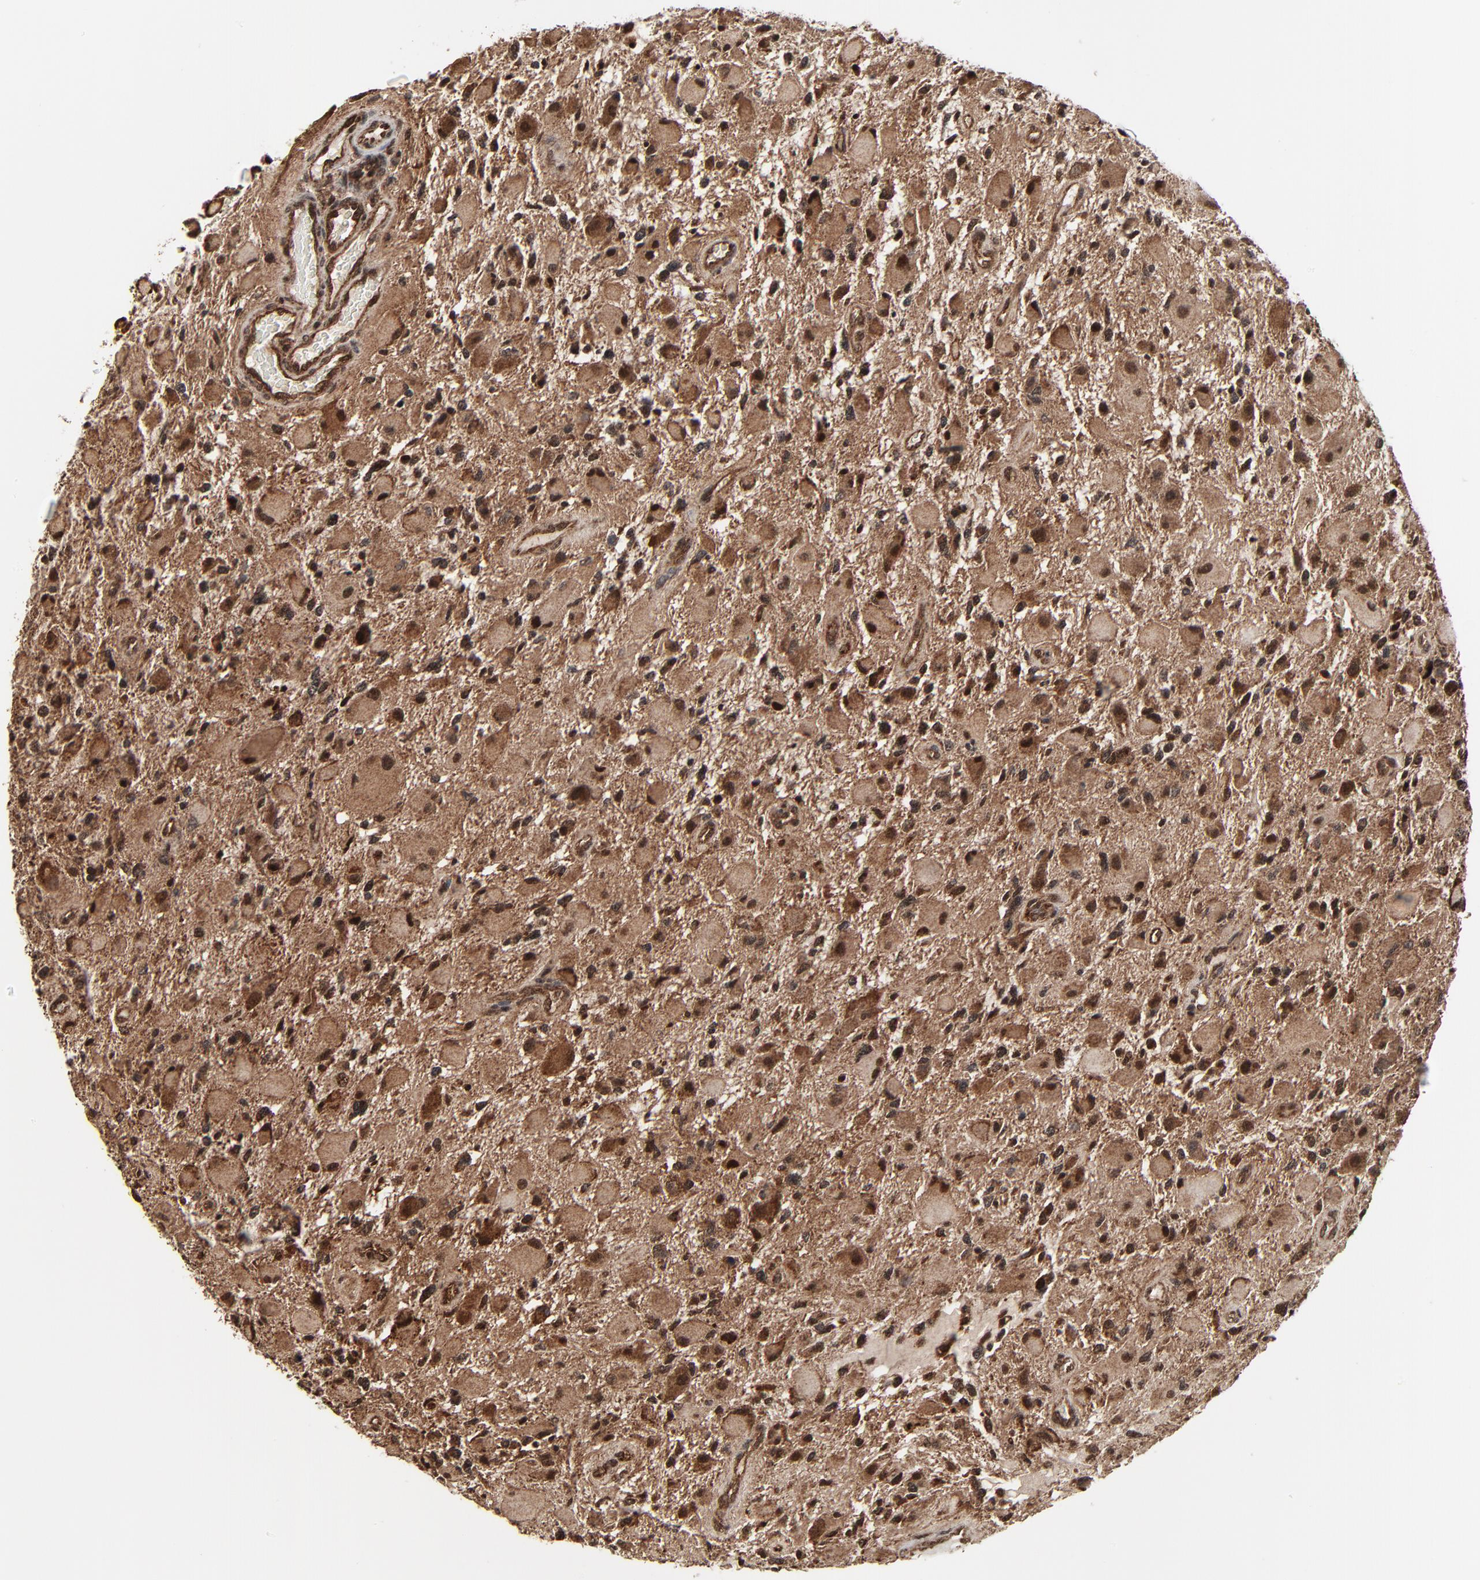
{"staining": {"intensity": "moderate", "quantity": ">75%", "location": "cytoplasmic/membranous,nuclear"}, "tissue": "glioma", "cell_type": "Tumor cells", "image_type": "cancer", "snomed": [{"axis": "morphology", "description": "Glioma, malignant, High grade"}, {"axis": "topography", "description": "Brain"}], "caption": "Human glioma stained with a protein marker exhibits moderate staining in tumor cells.", "gene": "RHOJ", "patient": {"sex": "female", "age": 60}}